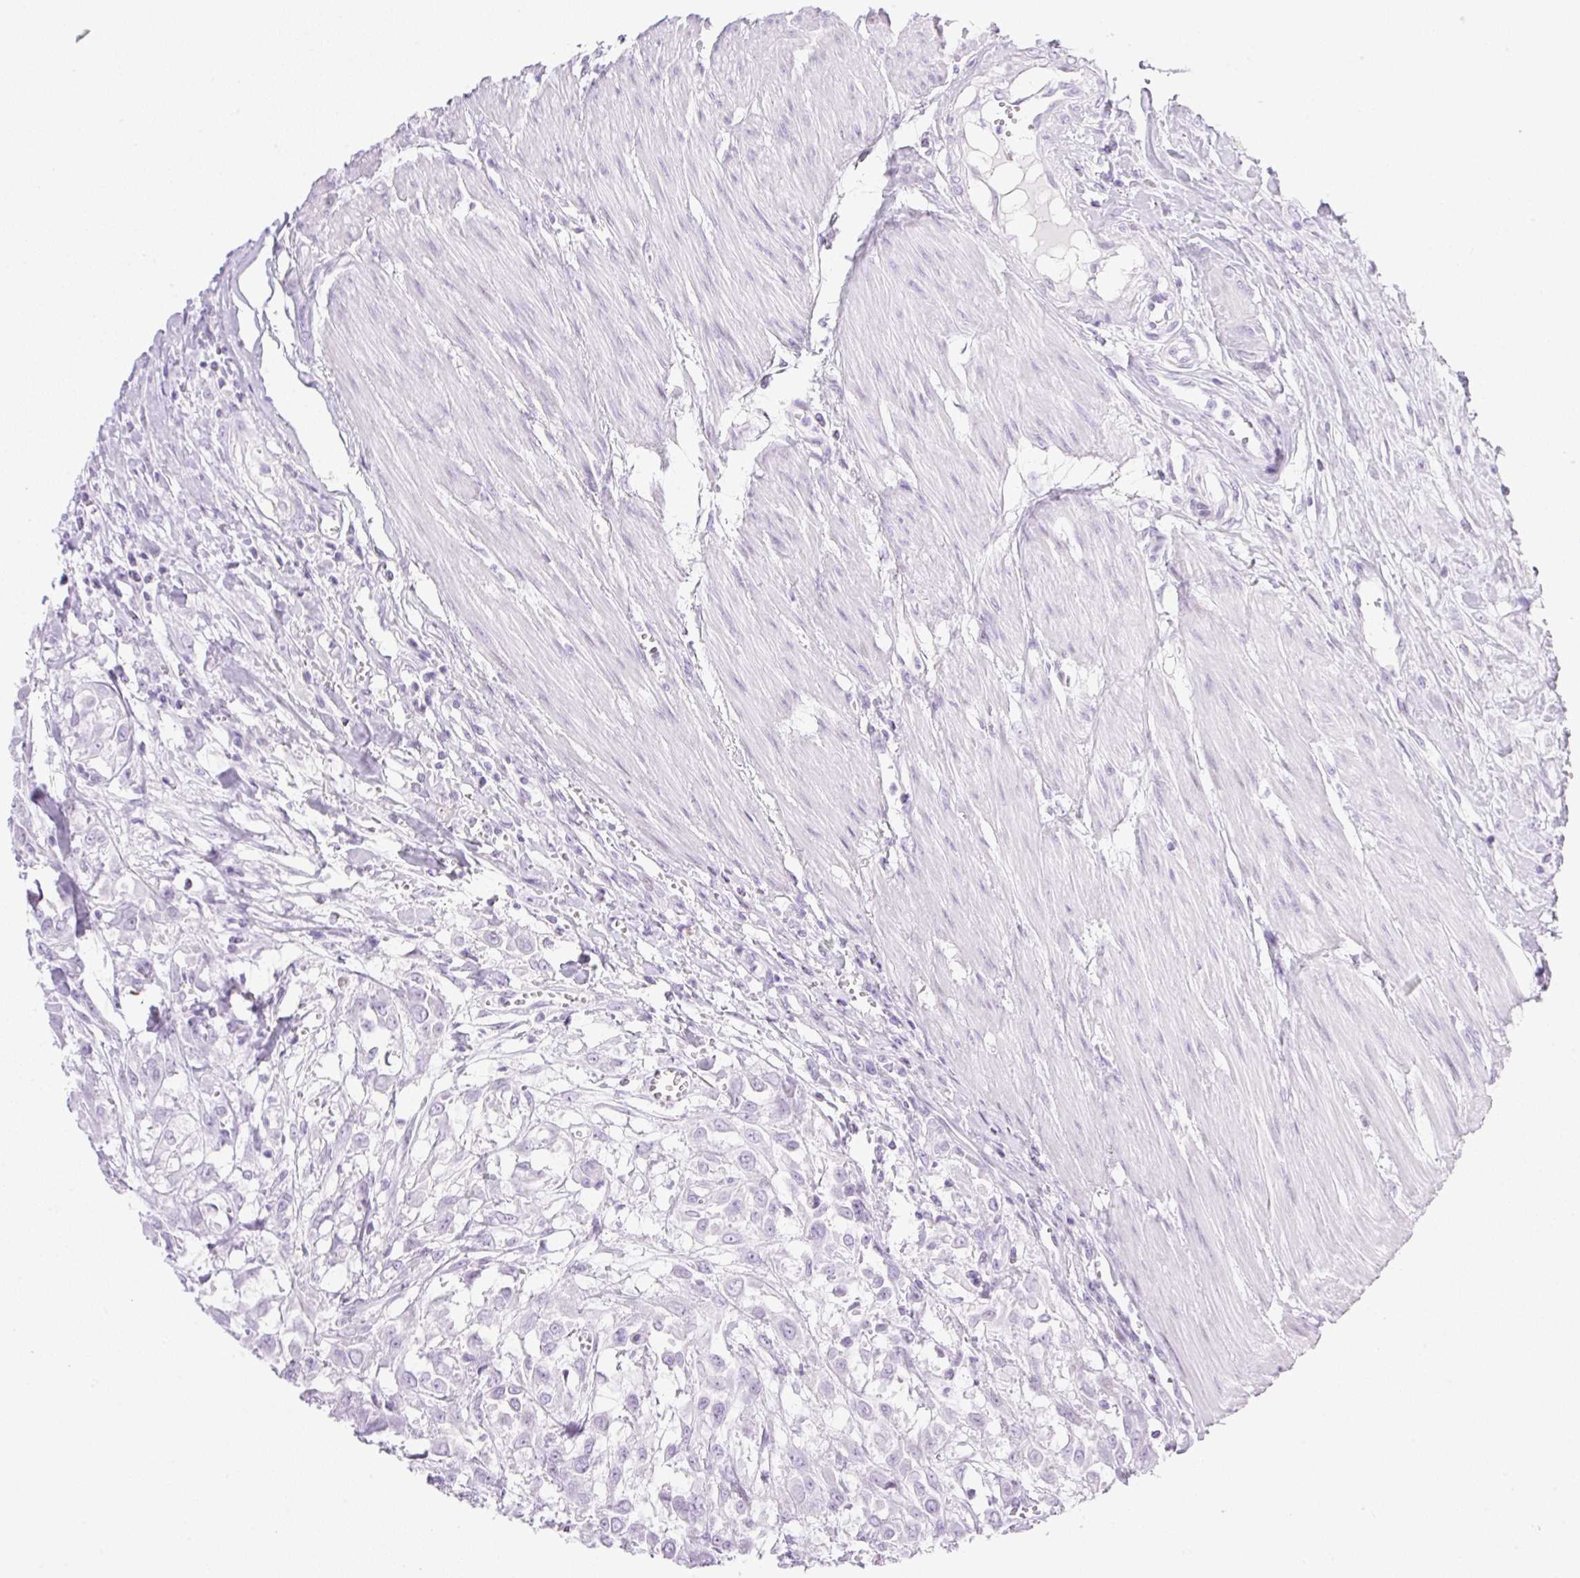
{"staining": {"intensity": "negative", "quantity": "none", "location": "none"}, "tissue": "urothelial cancer", "cell_type": "Tumor cells", "image_type": "cancer", "snomed": [{"axis": "morphology", "description": "Urothelial carcinoma, High grade"}, {"axis": "topography", "description": "Urinary bladder"}], "caption": "This is a photomicrograph of immunohistochemistry (IHC) staining of urothelial cancer, which shows no positivity in tumor cells. Brightfield microscopy of IHC stained with DAB (brown) and hematoxylin (blue), captured at high magnification.", "gene": "SPRR4", "patient": {"sex": "male", "age": 57}}